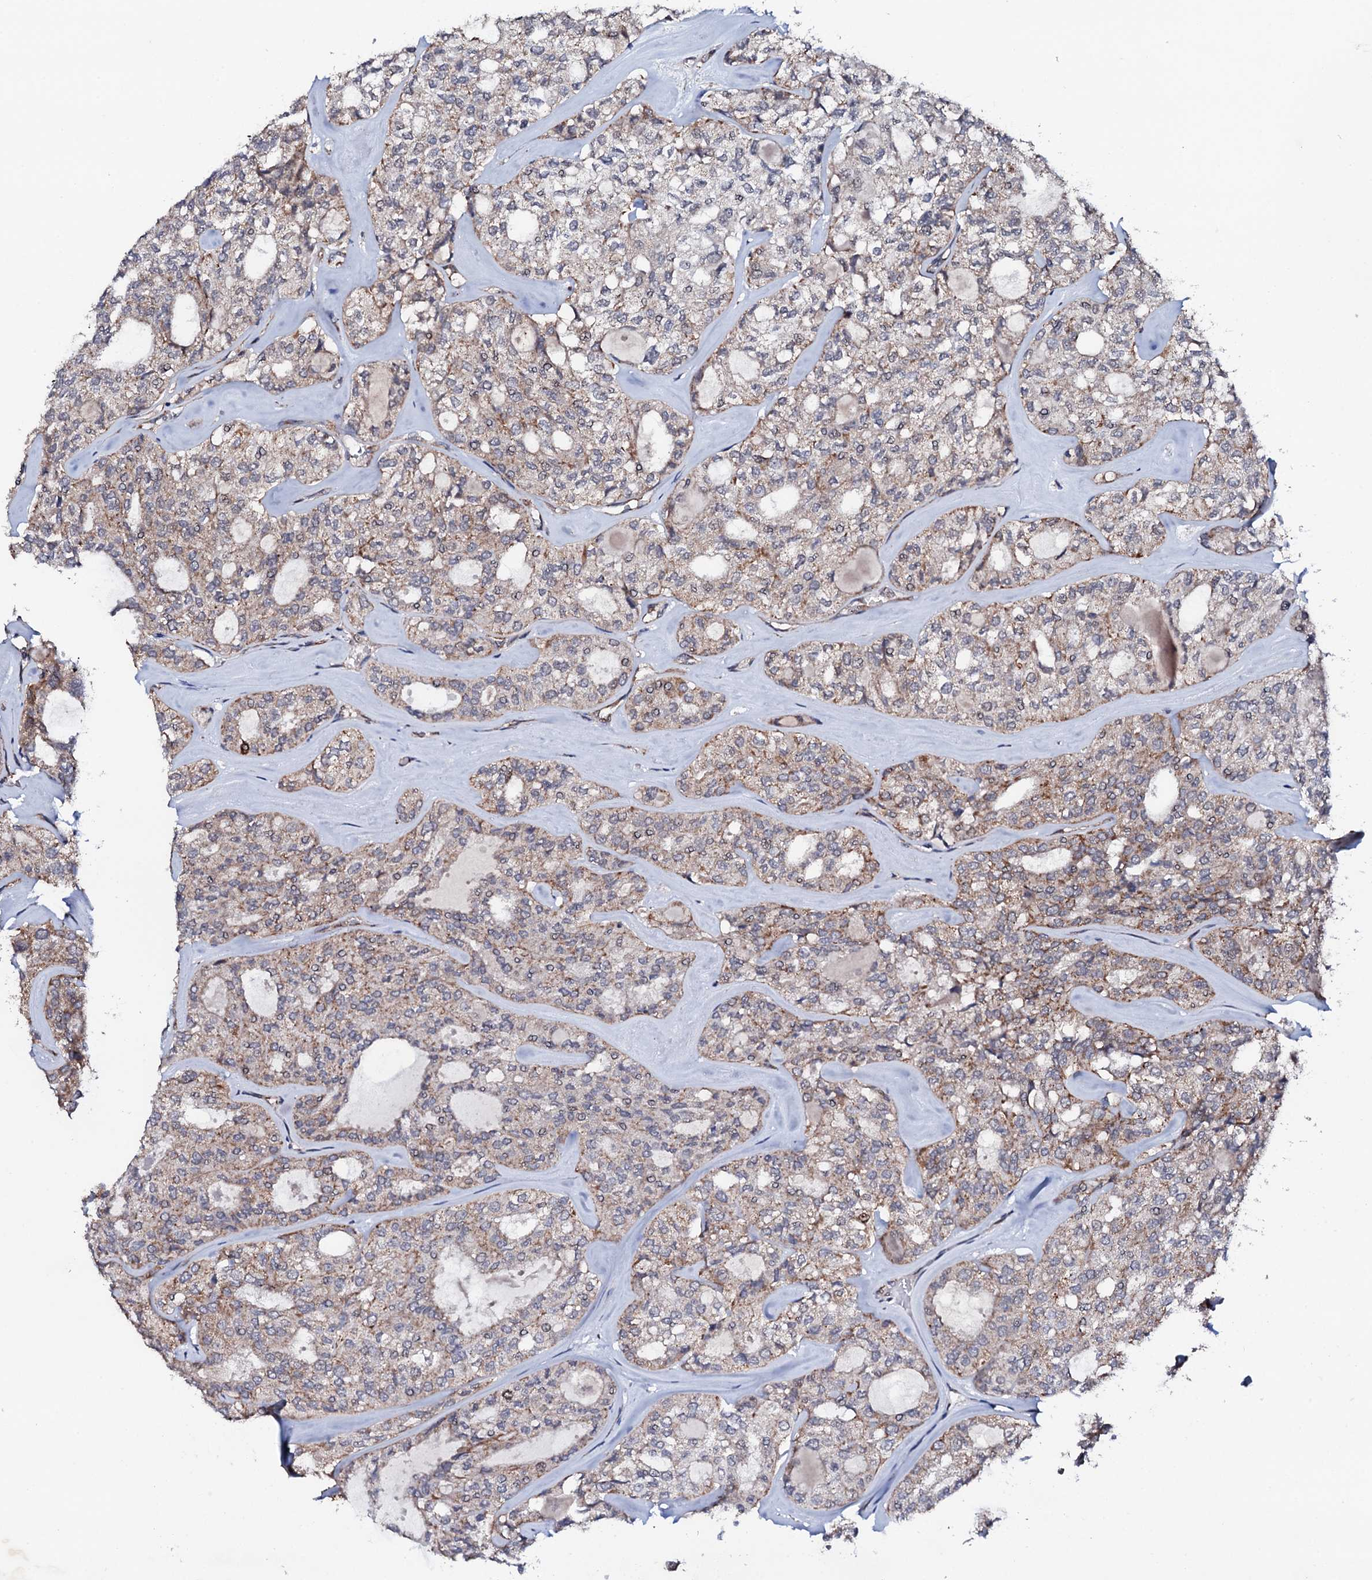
{"staining": {"intensity": "weak", "quantity": "25%-75%", "location": "cytoplasmic/membranous"}, "tissue": "thyroid cancer", "cell_type": "Tumor cells", "image_type": "cancer", "snomed": [{"axis": "morphology", "description": "Follicular adenoma carcinoma, NOS"}, {"axis": "topography", "description": "Thyroid gland"}], "caption": "Thyroid cancer stained with a brown dye displays weak cytoplasmic/membranous positive positivity in approximately 25%-75% of tumor cells.", "gene": "MTIF3", "patient": {"sex": "male", "age": 75}}